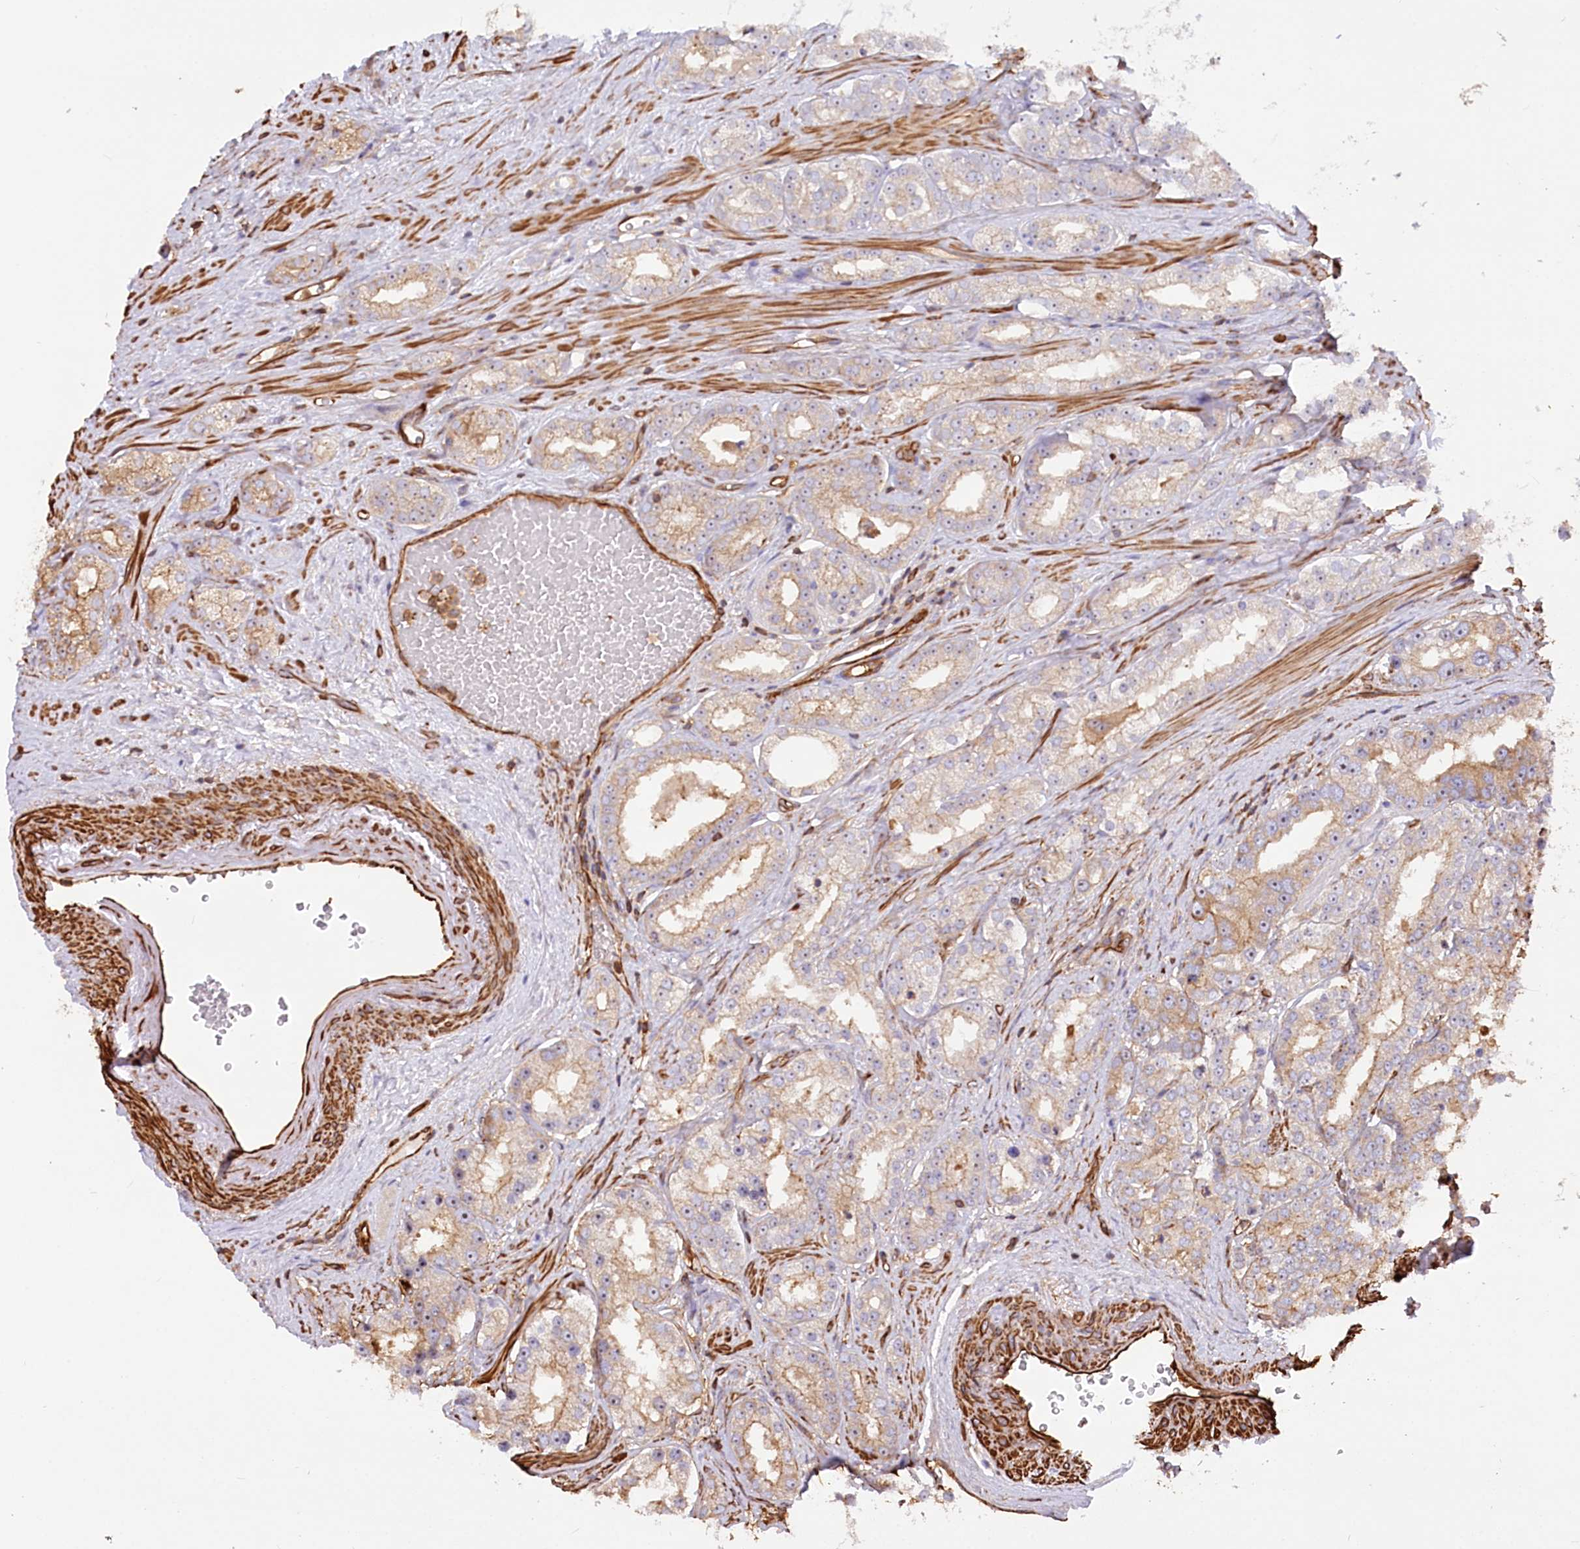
{"staining": {"intensity": "weak", "quantity": "25%-75%", "location": "cytoplasmic/membranous"}, "tissue": "prostate cancer", "cell_type": "Tumor cells", "image_type": "cancer", "snomed": [{"axis": "morphology", "description": "Normal tissue, NOS"}, {"axis": "morphology", "description": "Adenocarcinoma, High grade"}, {"axis": "topography", "description": "Prostate"}], "caption": "Immunohistochemistry (IHC) histopathology image of prostate high-grade adenocarcinoma stained for a protein (brown), which reveals low levels of weak cytoplasmic/membranous positivity in about 25%-75% of tumor cells.", "gene": "WDR36", "patient": {"sex": "male", "age": 83}}